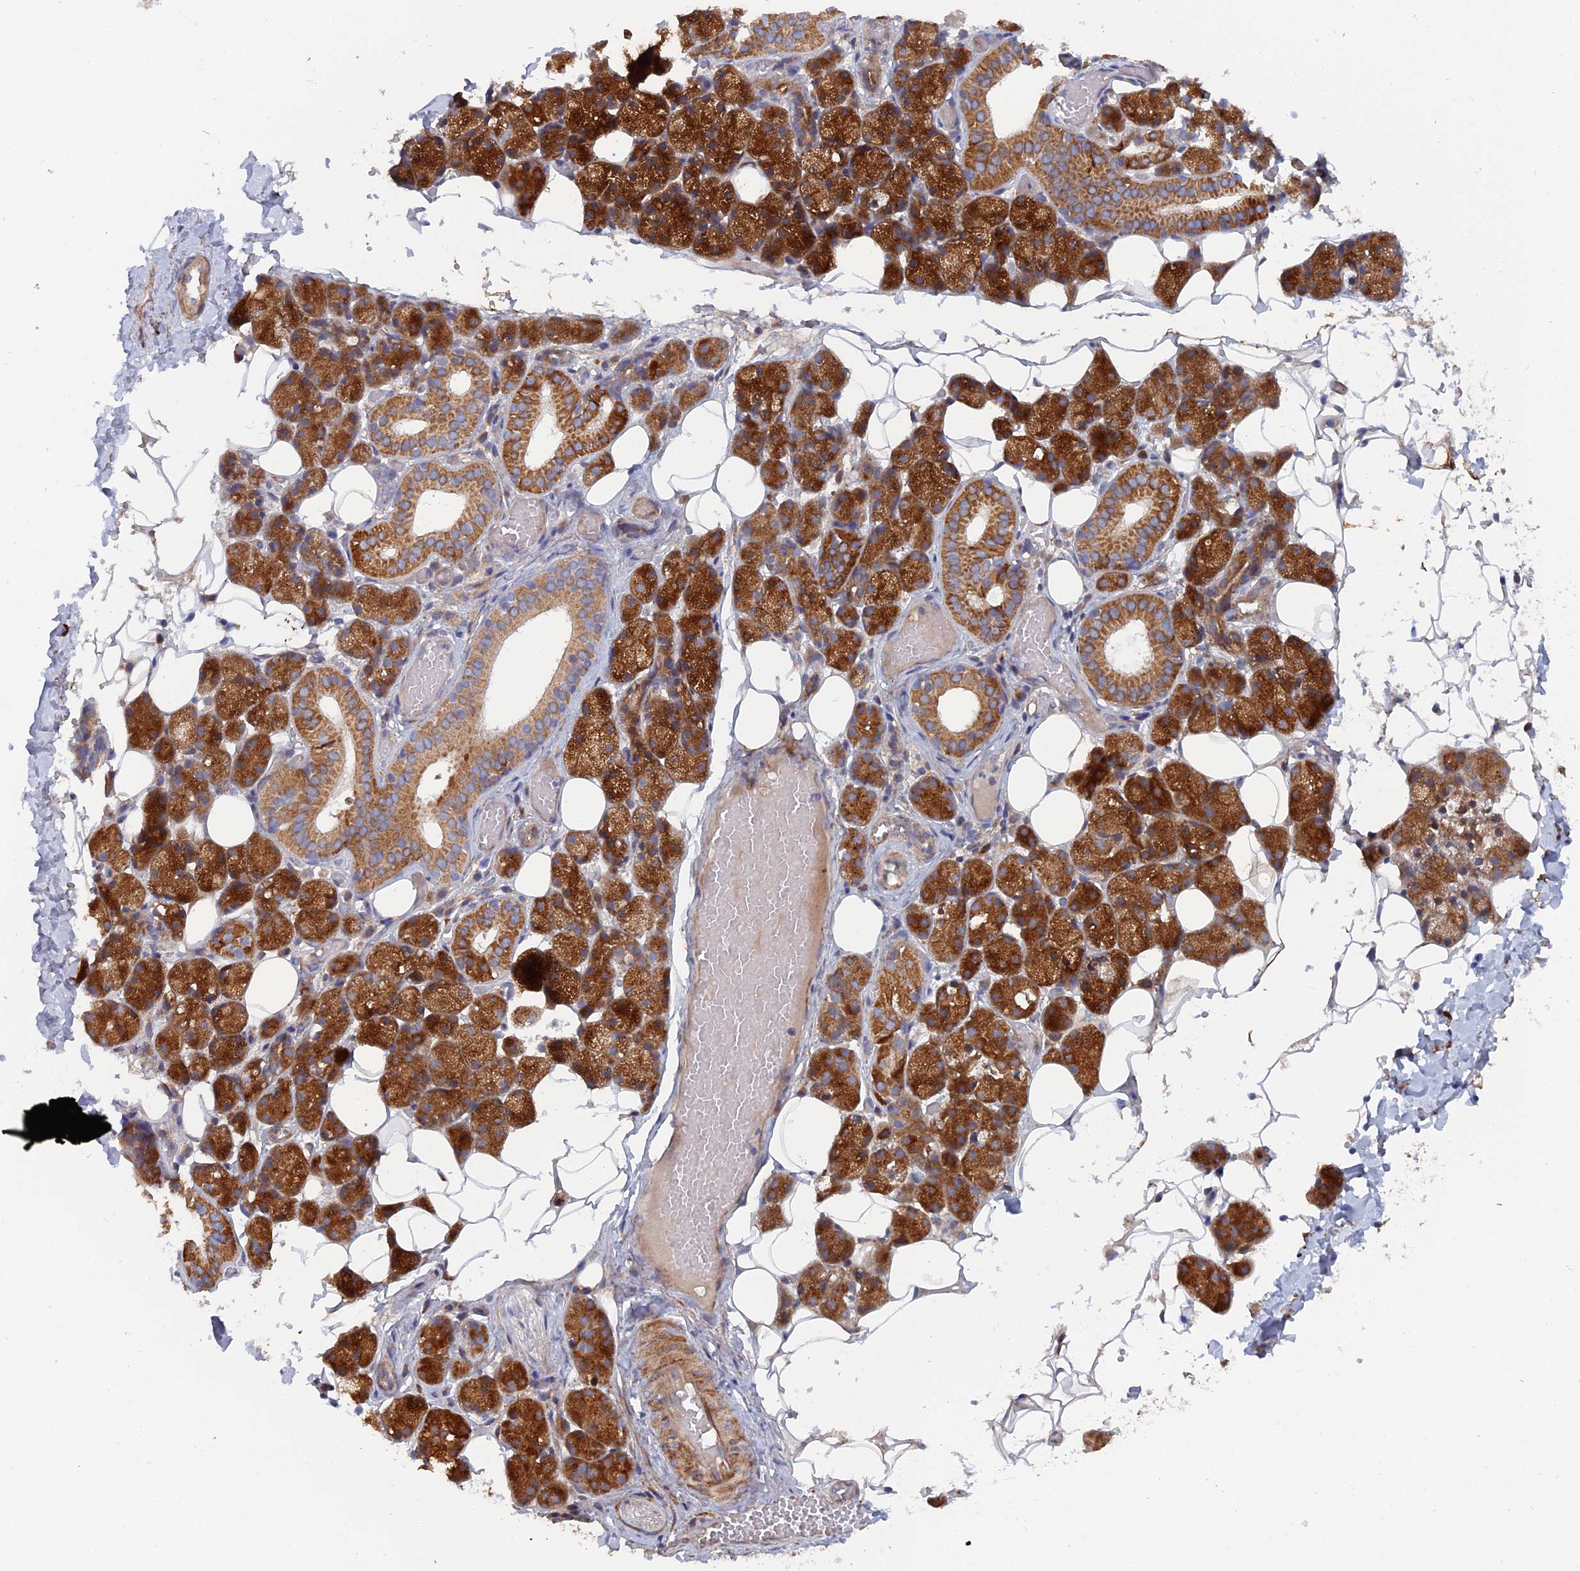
{"staining": {"intensity": "strong", "quantity": ">75%", "location": "cytoplasmic/membranous"}, "tissue": "salivary gland", "cell_type": "Glandular cells", "image_type": "normal", "snomed": [{"axis": "morphology", "description": "Normal tissue, NOS"}, {"axis": "topography", "description": "Salivary gland"}], "caption": "Brown immunohistochemical staining in normal salivary gland exhibits strong cytoplasmic/membranous staining in approximately >75% of glandular cells.", "gene": "TMEM196", "patient": {"sex": "female", "age": 33}}